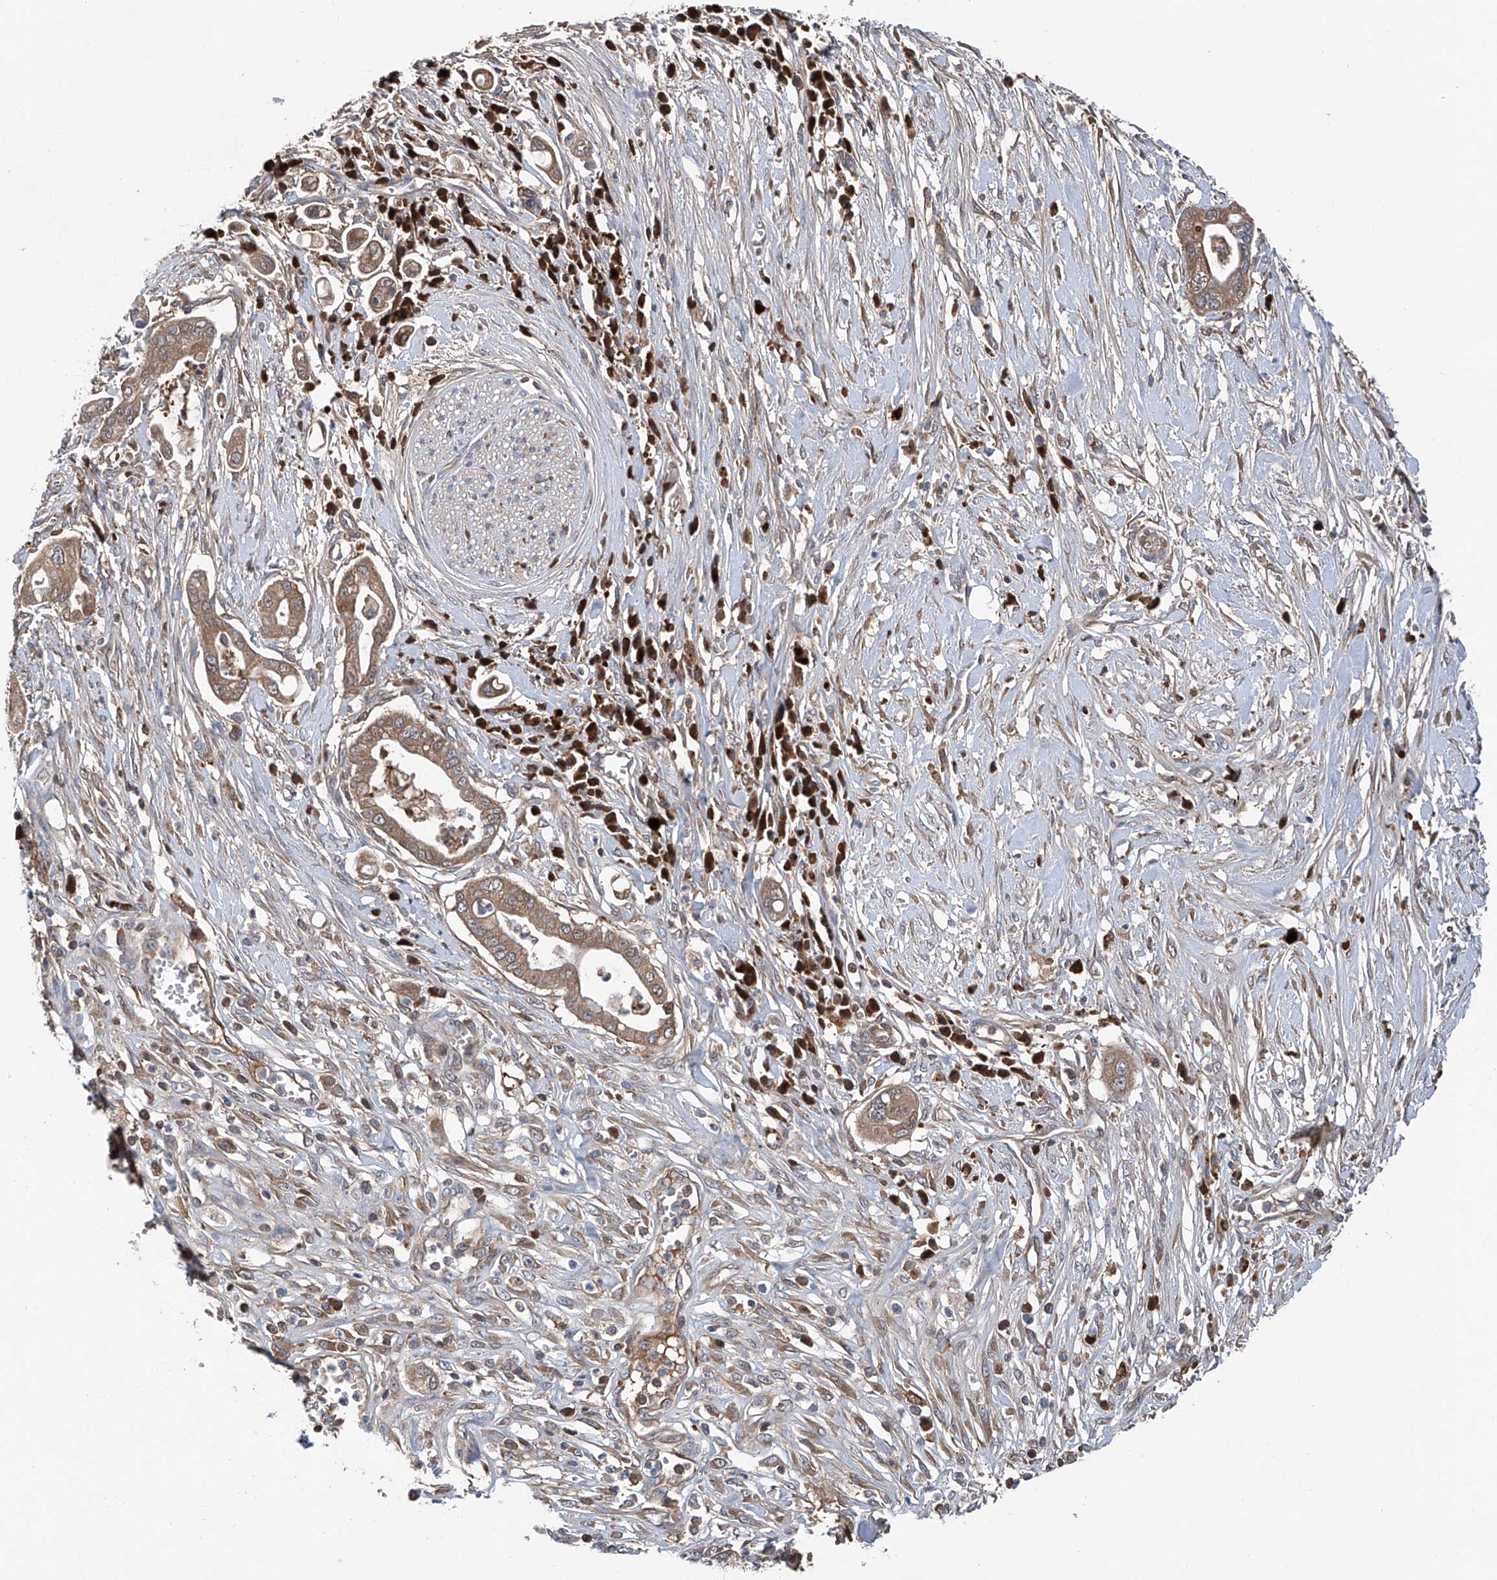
{"staining": {"intensity": "moderate", "quantity": ">75%", "location": "cytoplasmic/membranous"}, "tissue": "pancreatic cancer", "cell_type": "Tumor cells", "image_type": "cancer", "snomed": [{"axis": "morphology", "description": "Adenocarcinoma, NOS"}, {"axis": "topography", "description": "Pancreas"}], "caption": "Immunohistochemical staining of human adenocarcinoma (pancreatic) displays medium levels of moderate cytoplasmic/membranous protein positivity in about >75% of tumor cells.", "gene": "ASCC3", "patient": {"sex": "male", "age": 68}}